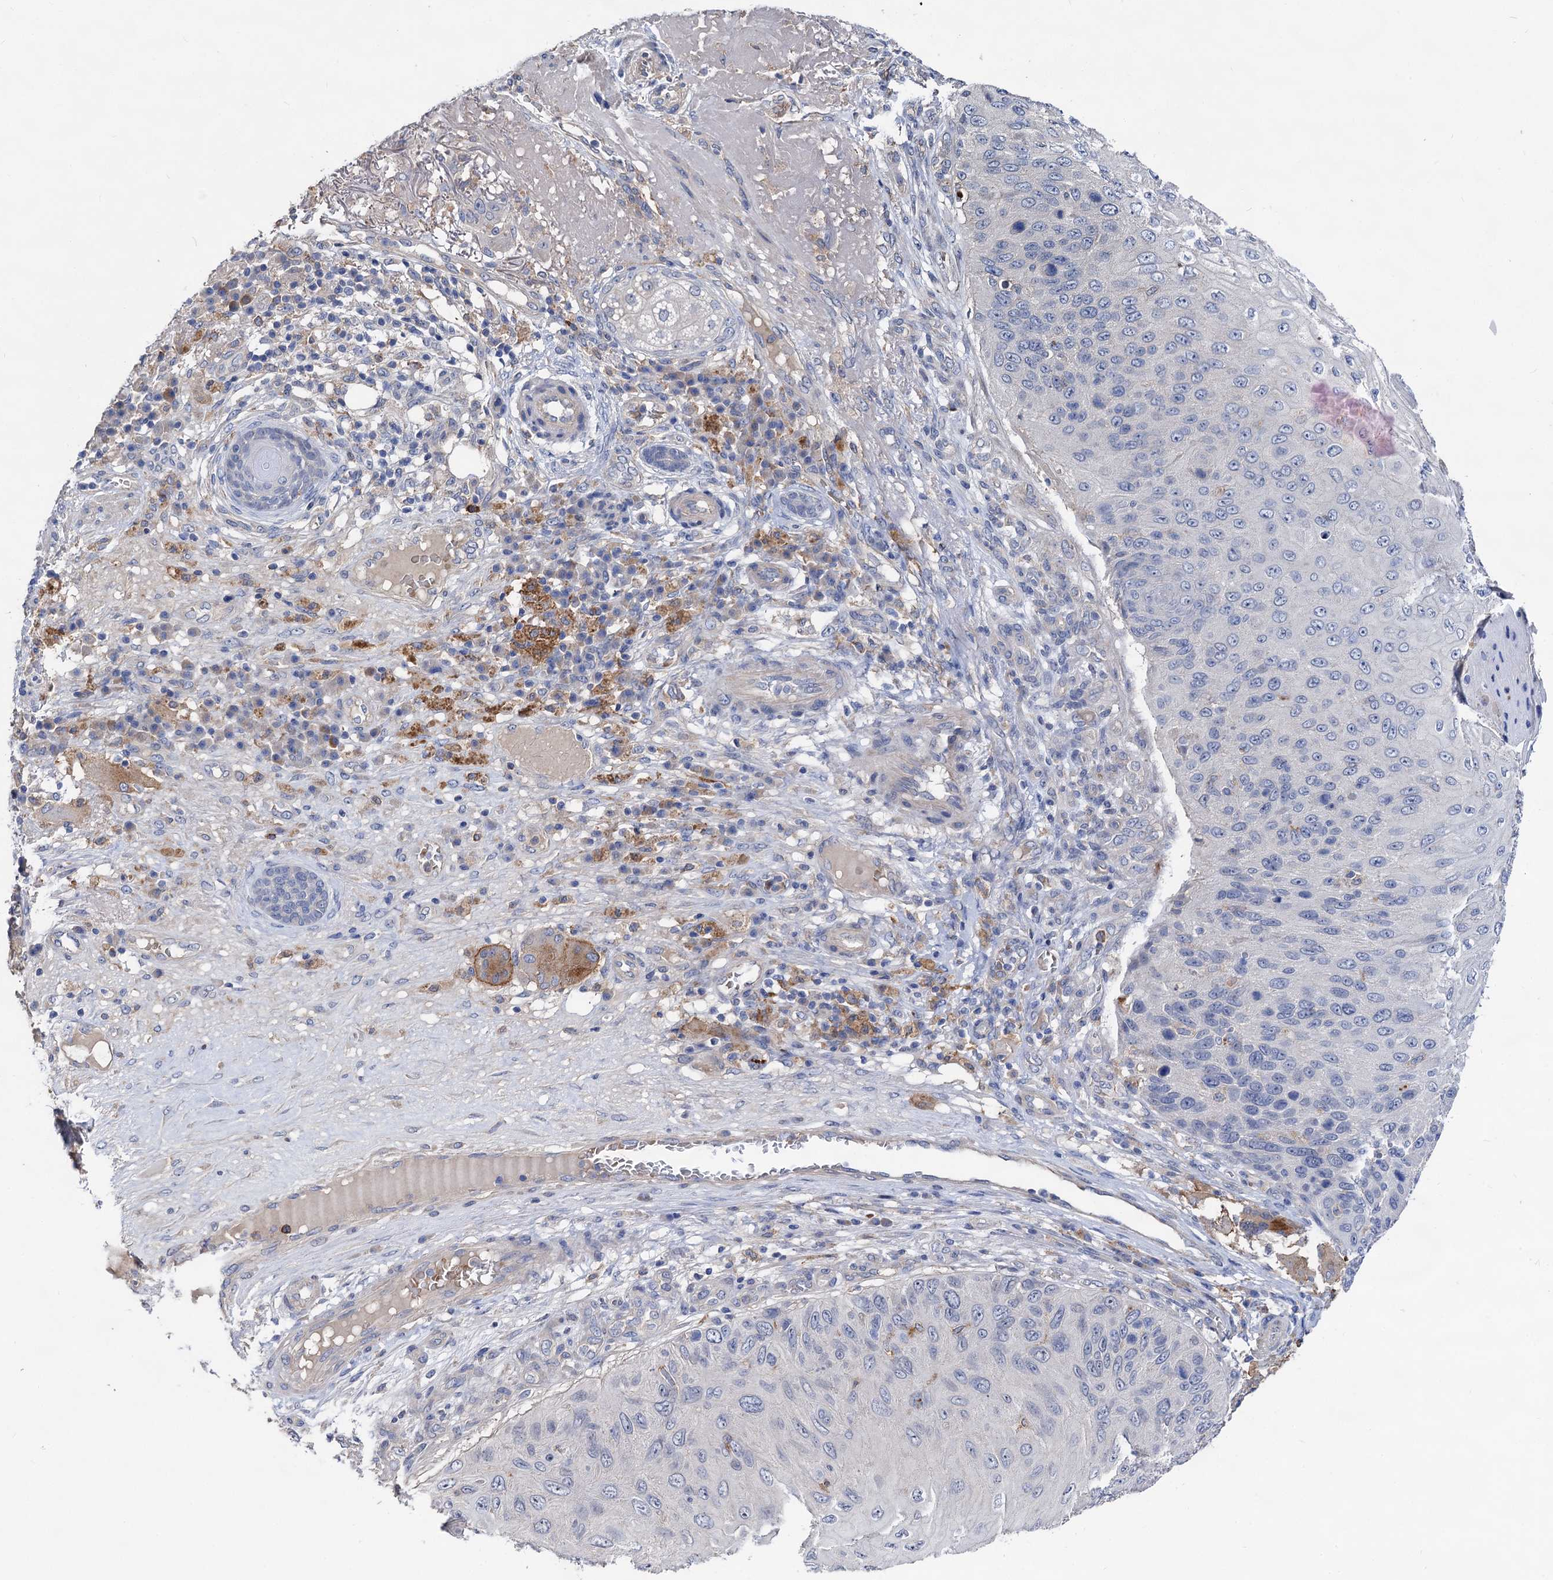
{"staining": {"intensity": "negative", "quantity": "none", "location": "none"}, "tissue": "skin cancer", "cell_type": "Tumor cells", "image_type": "cancer", "snomed": [{"axis": "morphology", "description": "Squamous cell carcinoma, NOS"}, {"axis": "topography", "description": "Skin"}], "caption": "Tumor cells are negative for brown protein staining in skin cancer.", "gene": "HVCN1", "patient": {"sex": "female", "age": 88}}